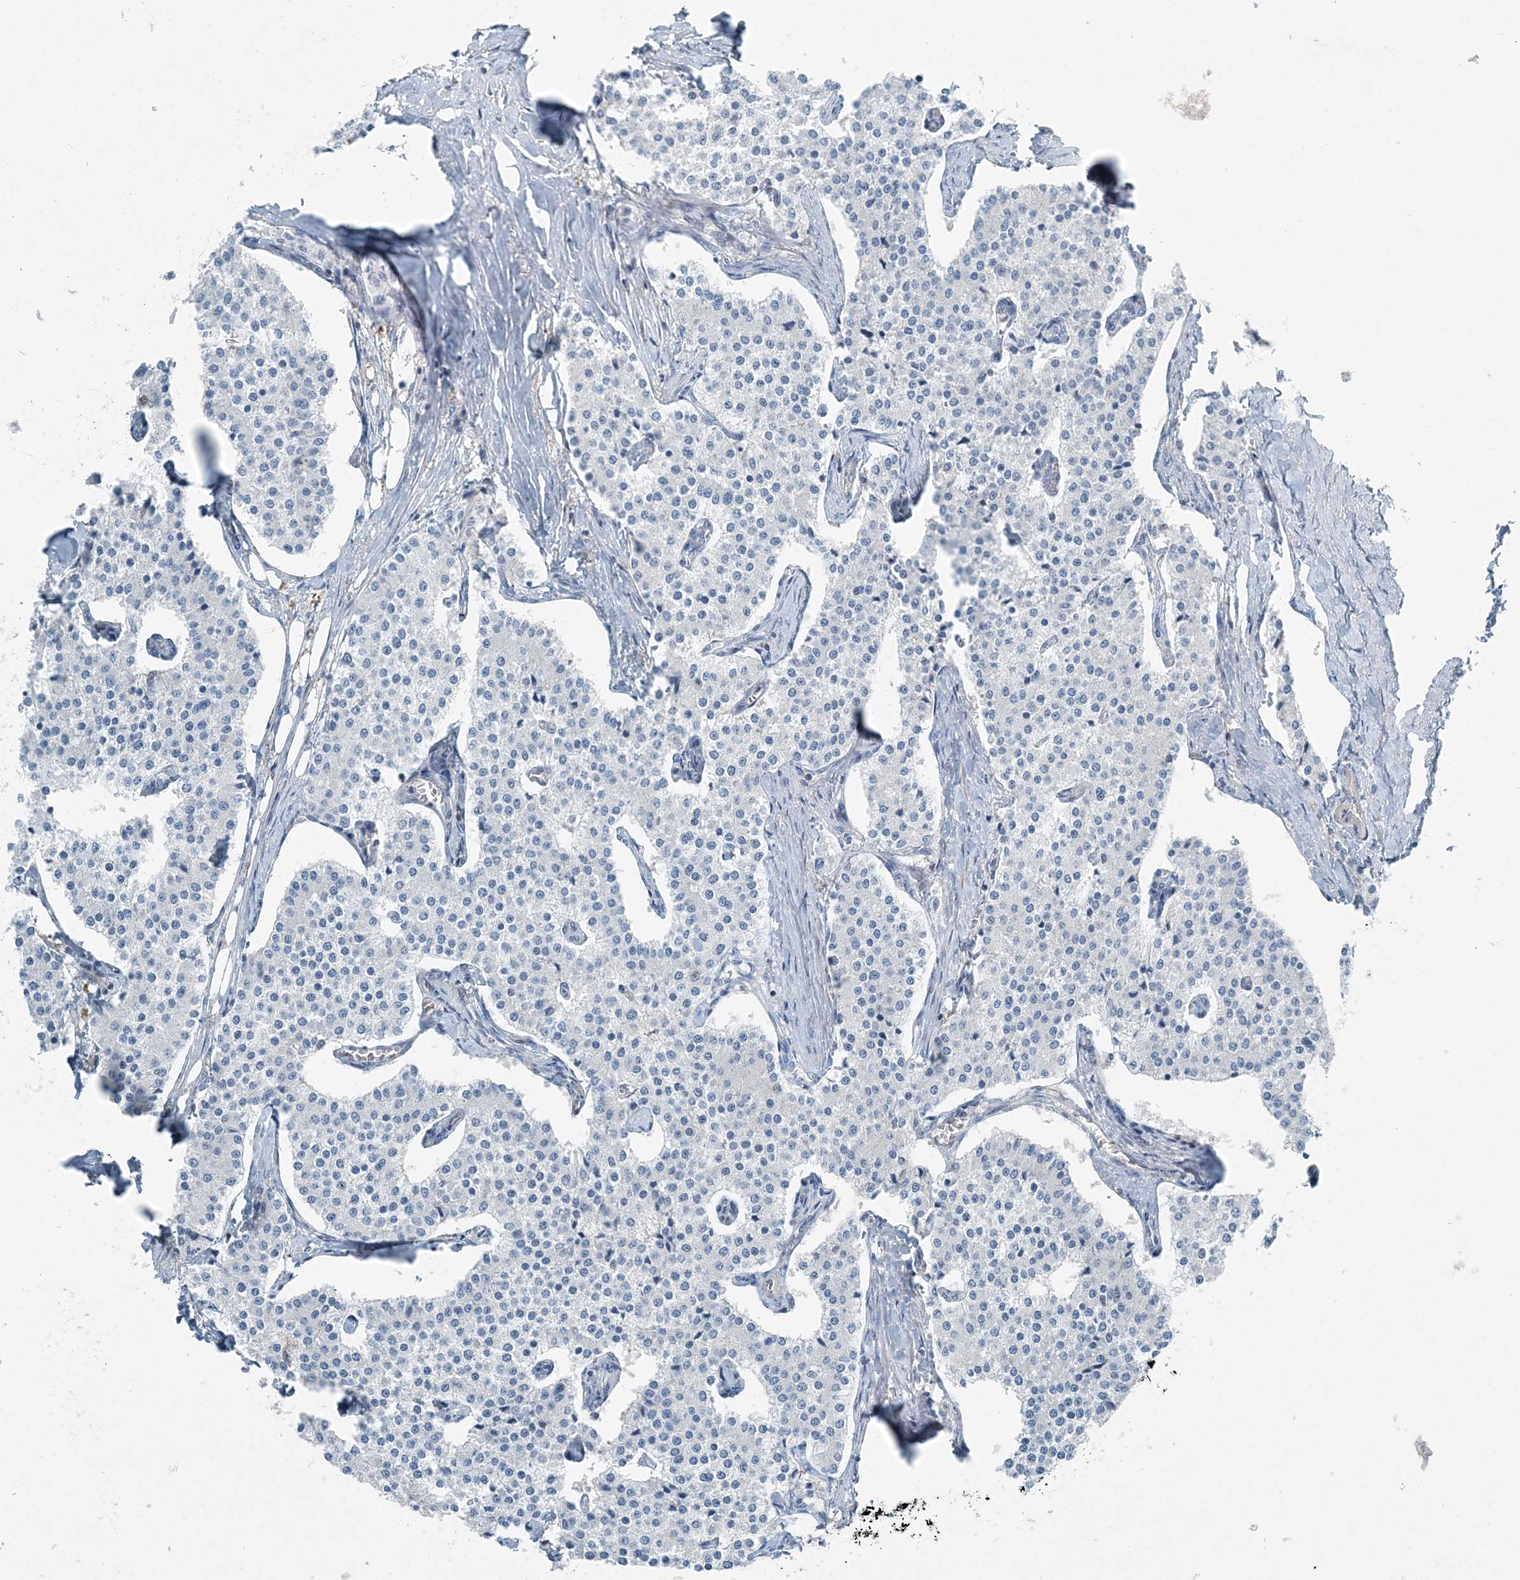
{"staining": {"intensity": "negative", "quantity": "none", "location": "none"}, "tissue": "carcinoid", "cell_type": "Tumor cells", "image_type": "cancer", "snomed": [{"axis": "morphology", "description": "Carcinoid, malignant, NOS"}, {"axis": "topography", "description": "Colon"}], "caption": "The micrograph reveals no significant staining in tumor cells of malignant carcinoid. (Stains: DAB (3,3'-diaminobenzidine) IHC with hematoxylin counter stain, Microscopy: brightfield microscopy at high magnification).", "gene": "ARMH1", "patient": {"sex": "female", "age": 52}}